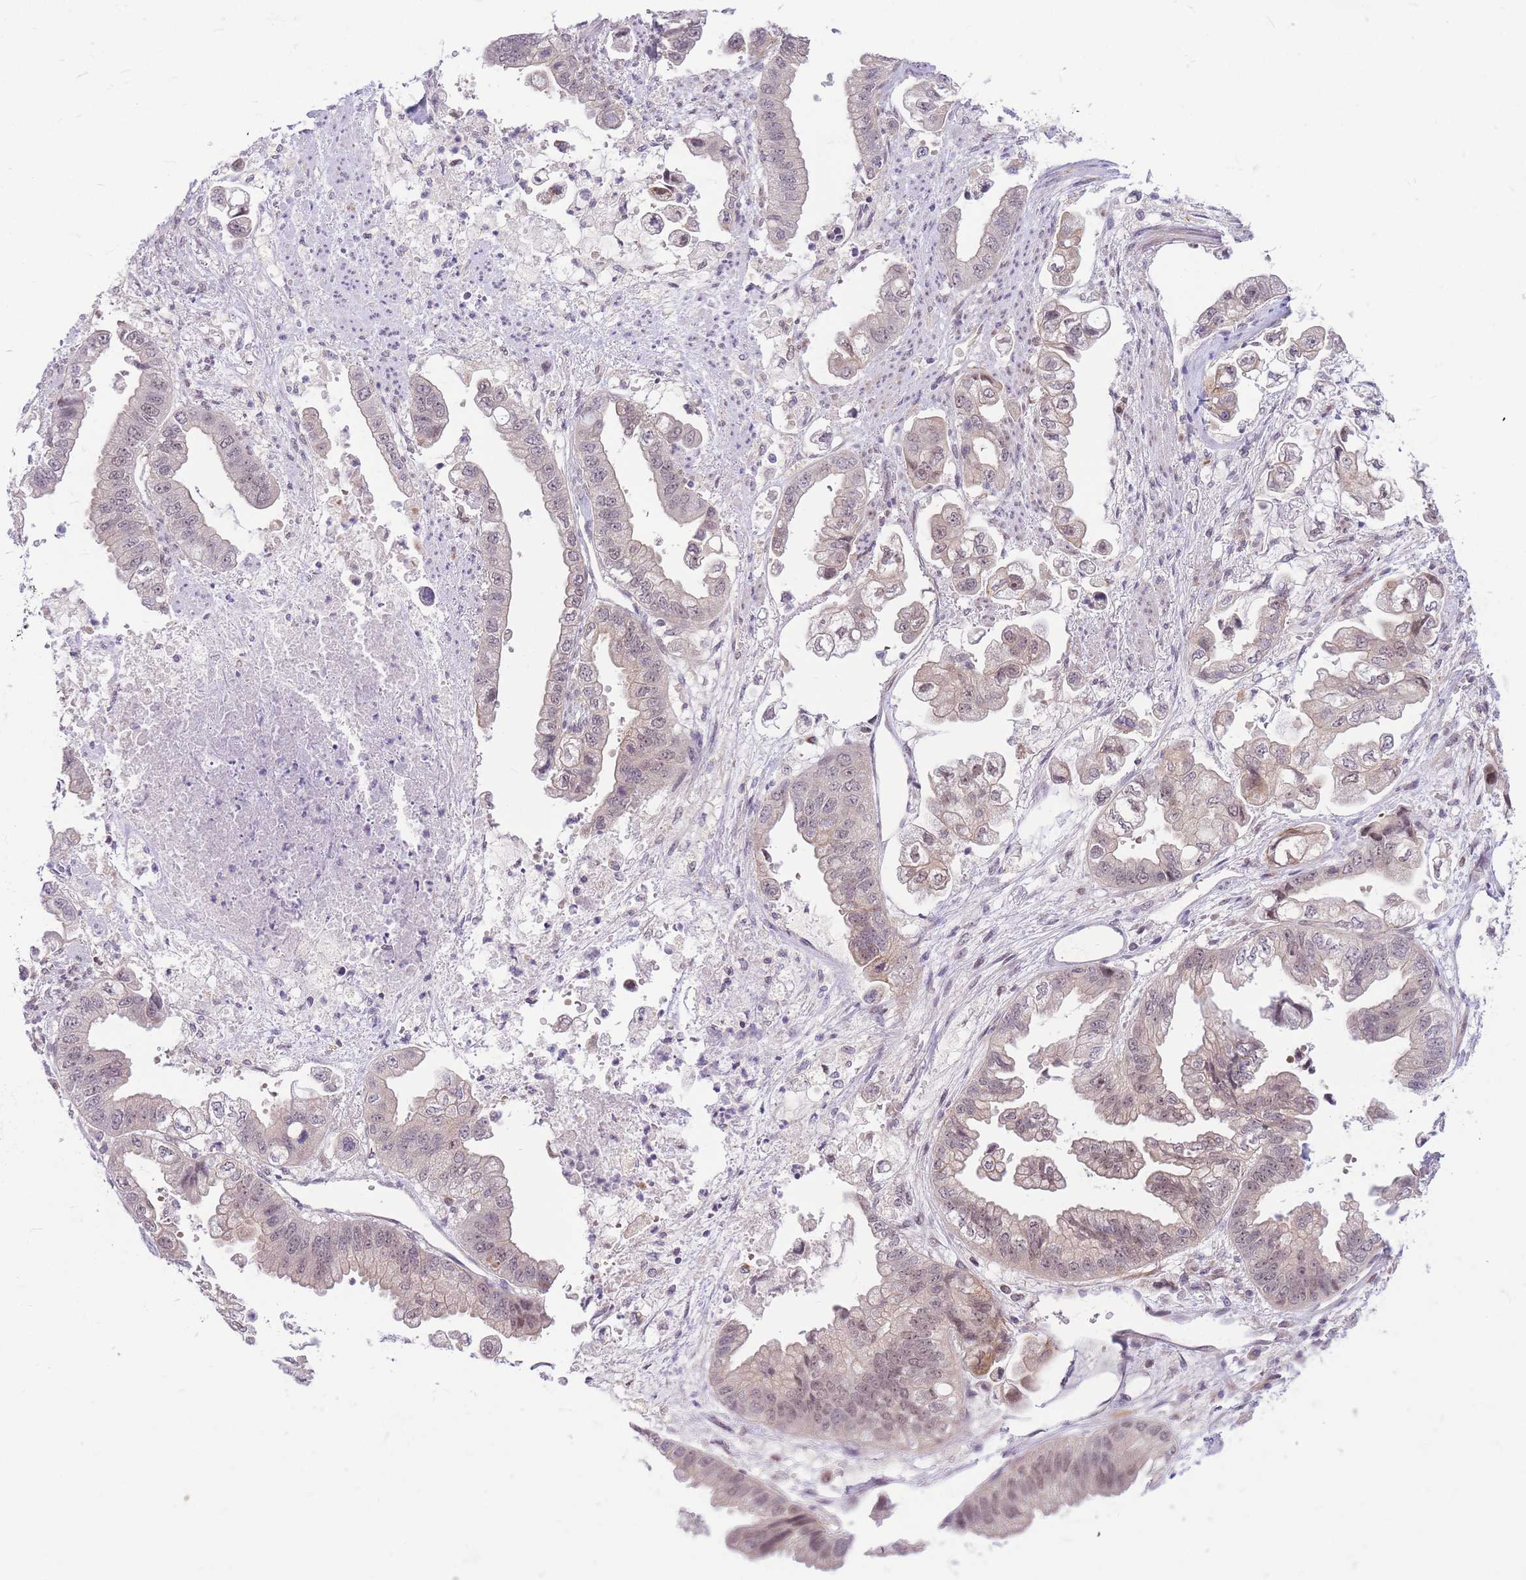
{"staining": {"intensity": "weak", "quantity": "<25%", "location": "cytoplasmic/membranous"}, "tissue": "stomach cancer", "cell_type": "Tumor cells", "image_type": "cancer", "snomed": [{"axis": "morphology", "description": "Adenocarcinoma, NOS"}, {"axis": "topography", "description": "Stomach"}], "caption": "Tumor cells are negative for brown protein staining in stomach cancer (adenocarcinoma).", "gene": "ERCC2", "patient": {"sex": "male", "age": 62}}